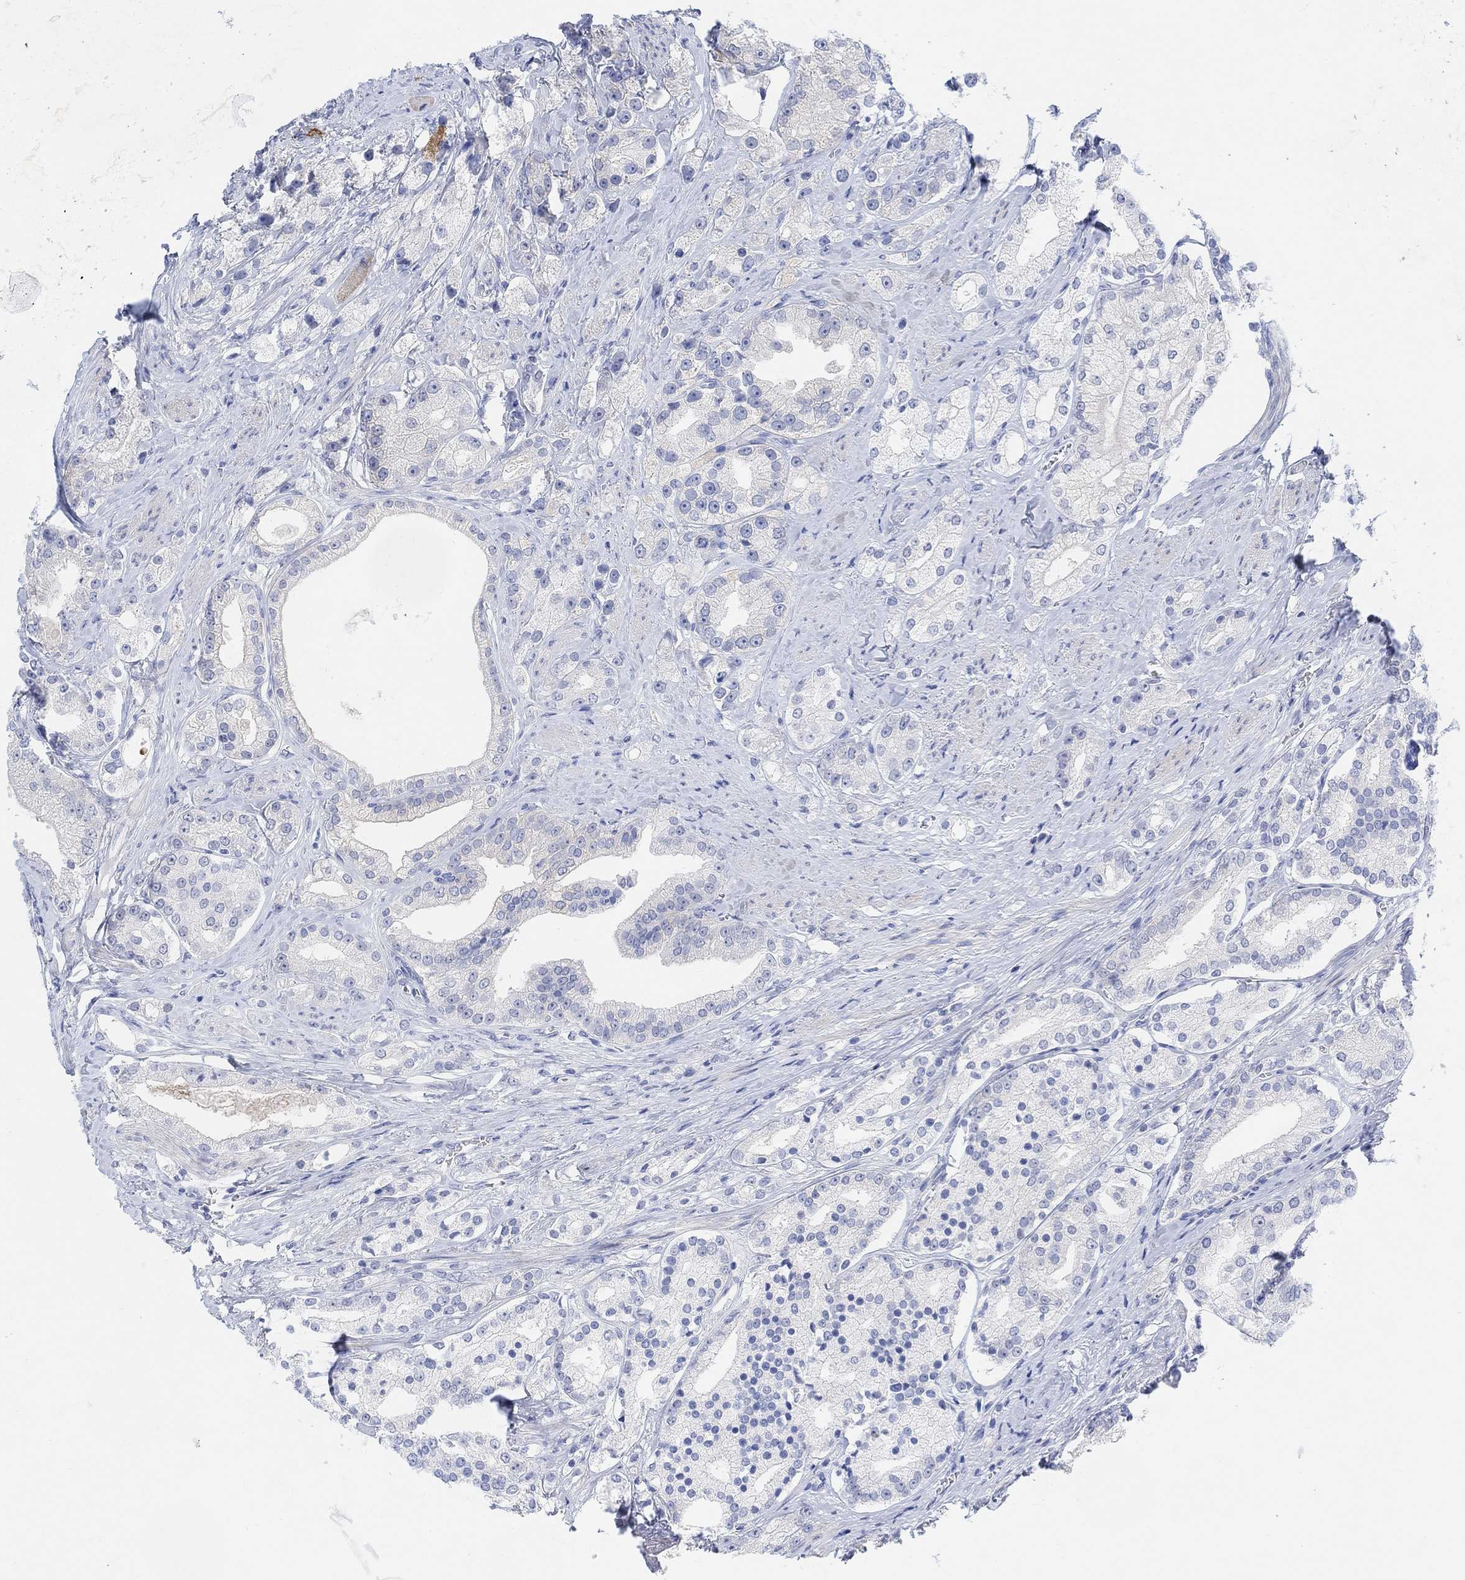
{"staining": {"intensity": "negative", "quantity": "none", "location": "none"}, "tissue": "prostate cancer", "cell_type": "Tumor cells", "image_type": "cancer", "snomed": [{"axis": "morphology", "description": "Adenocarcinoma, NOS"}, {"axis": "topography", "description": "Prostate and seminal vesicle, NOS"}, {"axis": "topography", "description": "Prostate"}], "caption": "Prostate adenocarcinoma was stained to show a protein in brown. There is no significant expression in tumor cells.", "gene": "ENO4", "patient": {"sex": "male", "age": 67}}